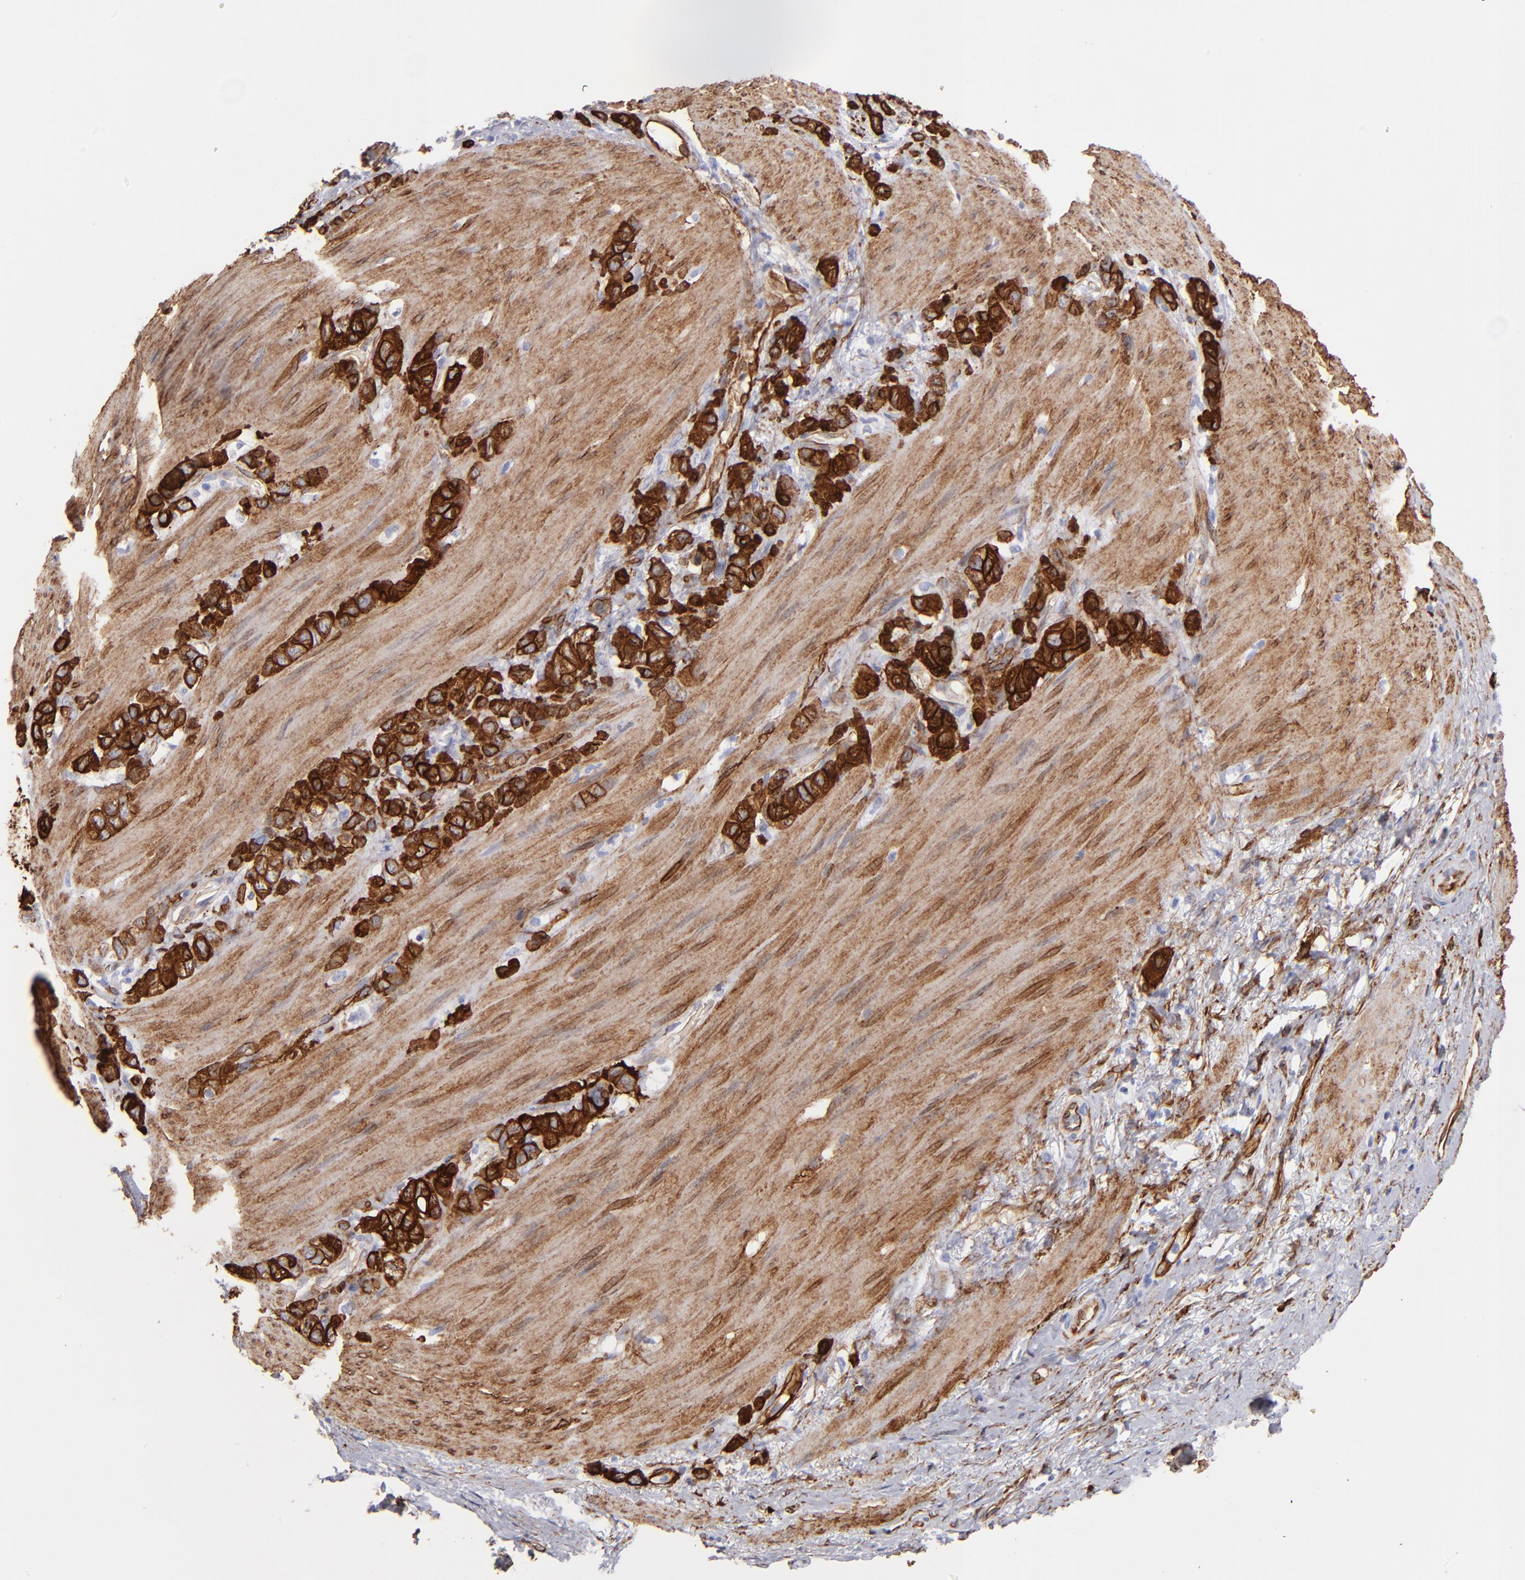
{"staining": {"intensity": "strong", "quantity": ">75%", "location": "cytoplasmic/membranous"}, "tissue": "stomach cancer", "cell_type": "Tumor cells", "image_type": "cancer", "snomed": [{"axis": "morphology", "description": "Normal tissue, NOS"}, {"axis": "morphology", "description": "Adenocarcinoma, NOS"}, {"axis": "morphology", "description": "Adenocarcinoma, High grade"}, {"axis": "topography", "description": "Stomach, upper"}, {"axis": "topography", "description": "Stomach"}], "caption": "The histopathology image demonstrates a brown stain indicating the presence of a protein in the cytoplasmic/membranous of tumor cells in adenocarcinoma (stomach).", "gene": "AHNAK2", "patient": {"sex": "female", "age": 65}}